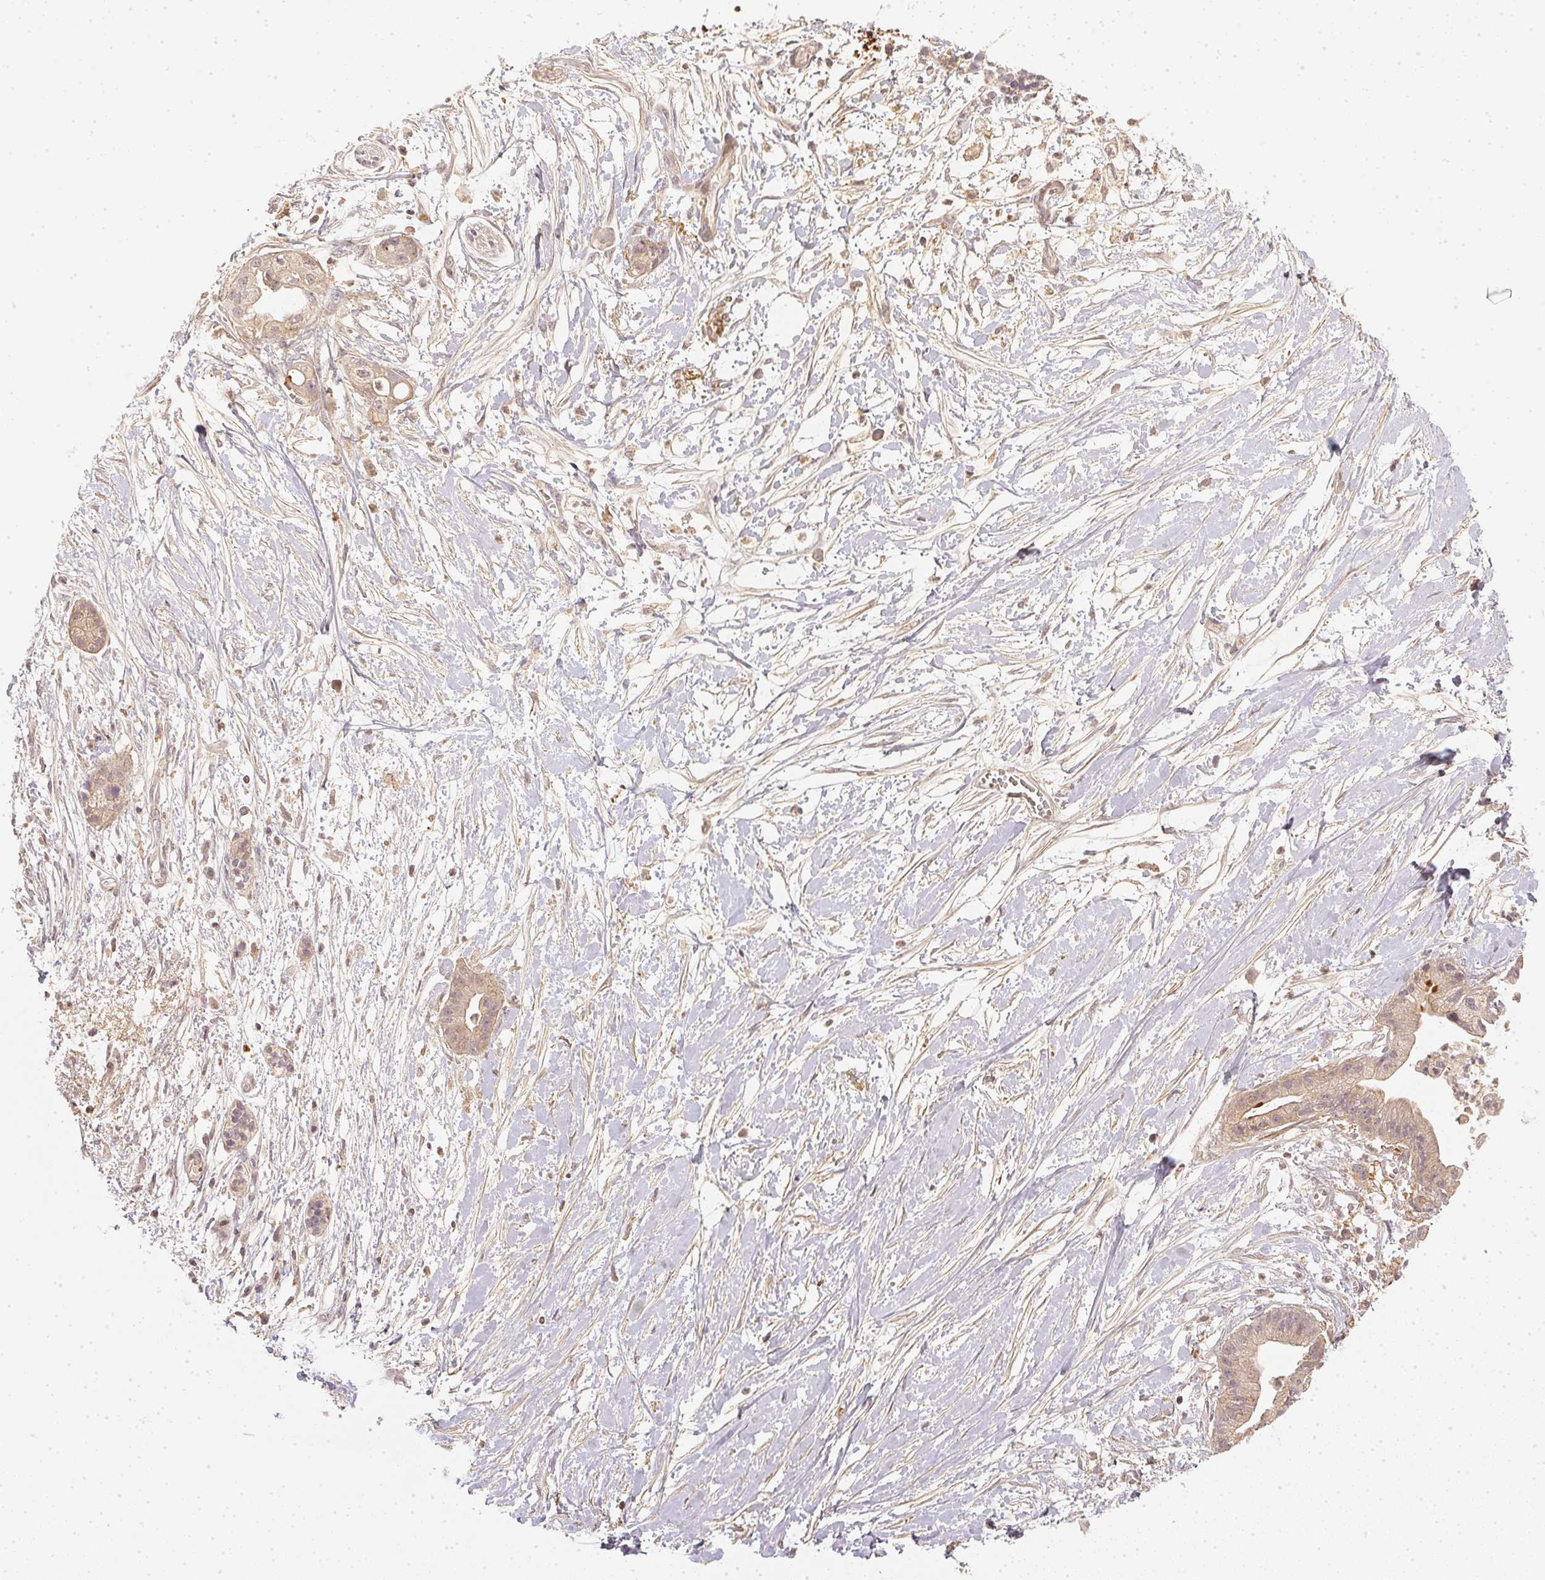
{"staining": {"intensity": "negative", "quantity": "none", "location": "none"}, "tissue": "pancreatic cancer", "cell_type": "Tumor cells", "image_type": "cancer", "snomed": [{"axis": "morphology", "description": "Normal tissue, NOS"}, {"axis": "morphology", "description": "Adenocarcinoma, NOS"}, {"axis": "topography", "description": "Lymph node"}, {"axis": "topography", "description": "Pancreas"}], "caption": "This is a histopathology image of immunohistochemistry staining of pancreatic adenocarcinoma, which shows no positivity in tumor cells.", "gene": "SERPINE1", "patient": {"sex": "female", "age": 58}}